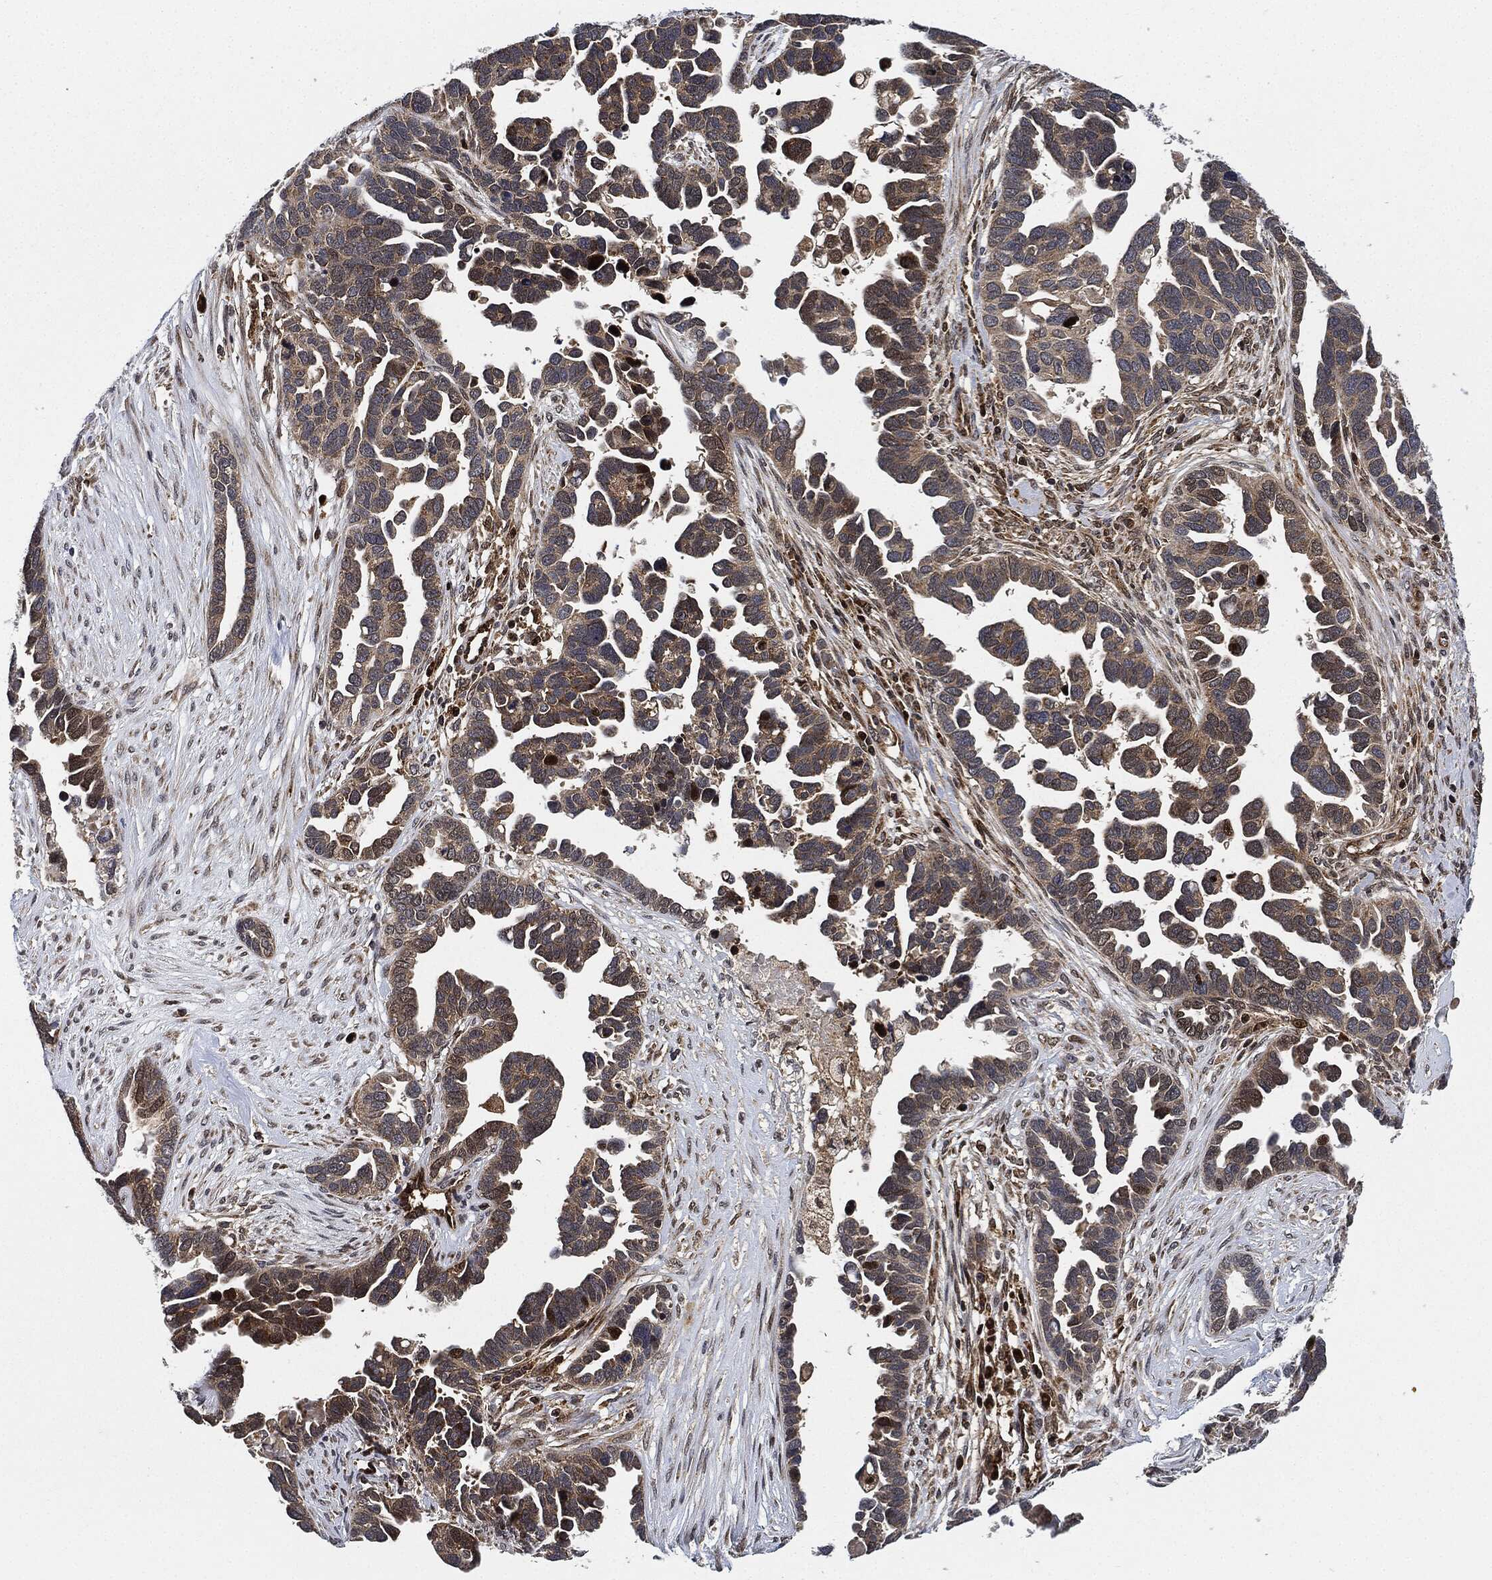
{"staining": {"intensity": "weak", "quantity": ">75%", "location": "cytoplasmic/membranous"}, "tissue": "ovarian cancer", "cell_type": "Tumor cells", "image_type": "cancer", "snomed": [{"axis": "morphology", "description": "Cystadenocarcinoma, serous, NOS"}, {"axis": "topography", "description": "Ovary"}], "caption": "Immunohistochemical staining of ovarian serous cystadenocarcinoma demonstrates weak cytoplasmic/membranous protein expression in about >75% of tumor cells. (Stains: DAB in brown, nuclei in blue, Microscopy: brightfield microscopy at high magnification).", "gene": "RNASEL", "patient": {"sex": "female", "age": 54}}